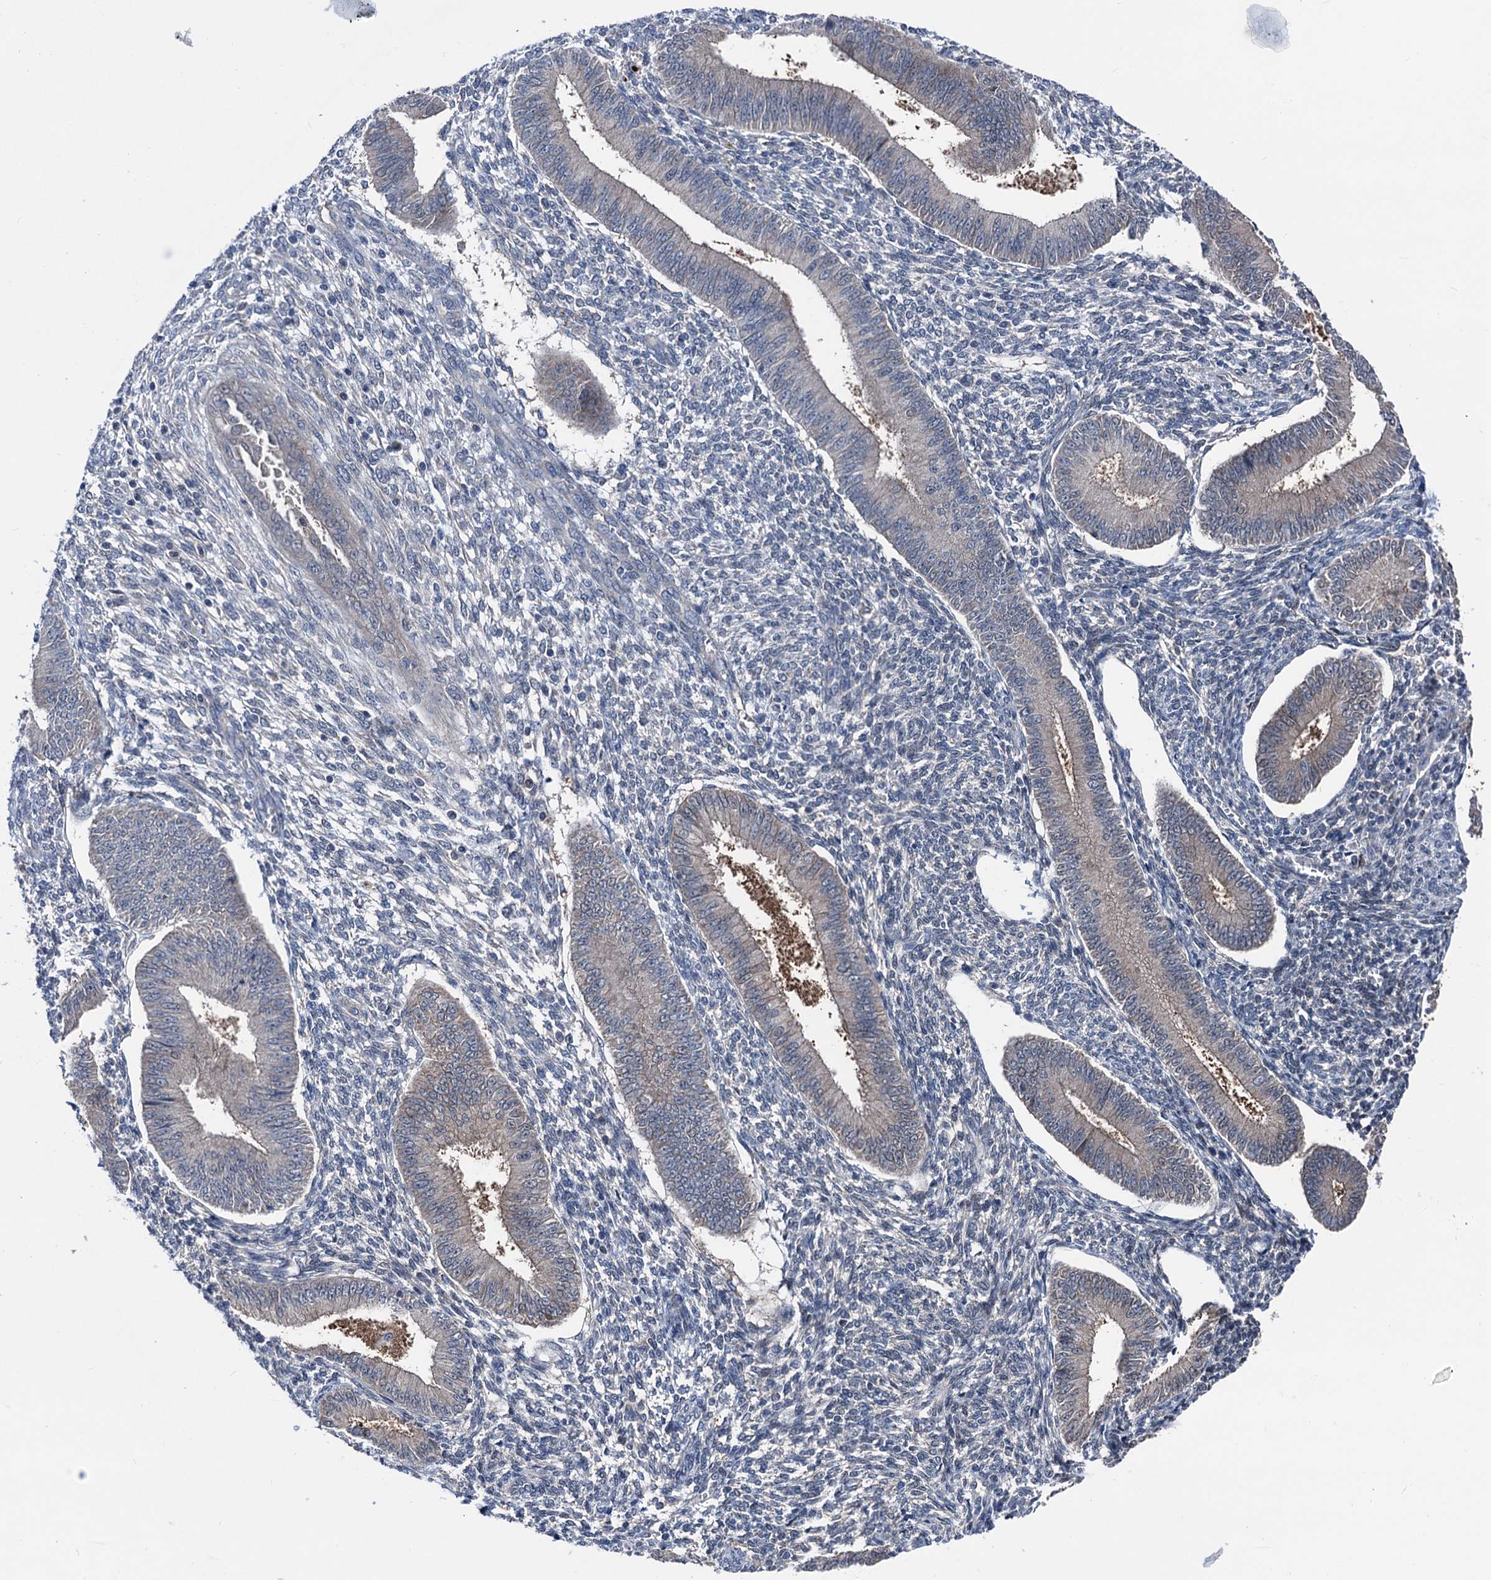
{"staining": {"intensity": "negative", "quantity": "none", "location": "none"}, "tissue": "endometrium", "cell_type": "Cells in endometrial stroma", "image_type": "normal", "snomed": [{"axis": "morphology", "description": "Normal tissue, NOS"}, {"axis": "topography", "description": "Uterus"}, {"axis": "topography", "description": "Endometrium"}], "caption": "High power microscopy image of an immunohistochemistry photomicrograph of normal endometrium, revealing no significant positivity in cells in endometrial stroma.", "gene": "GLO1", "patient": {"sex": "female", "age": 48}}